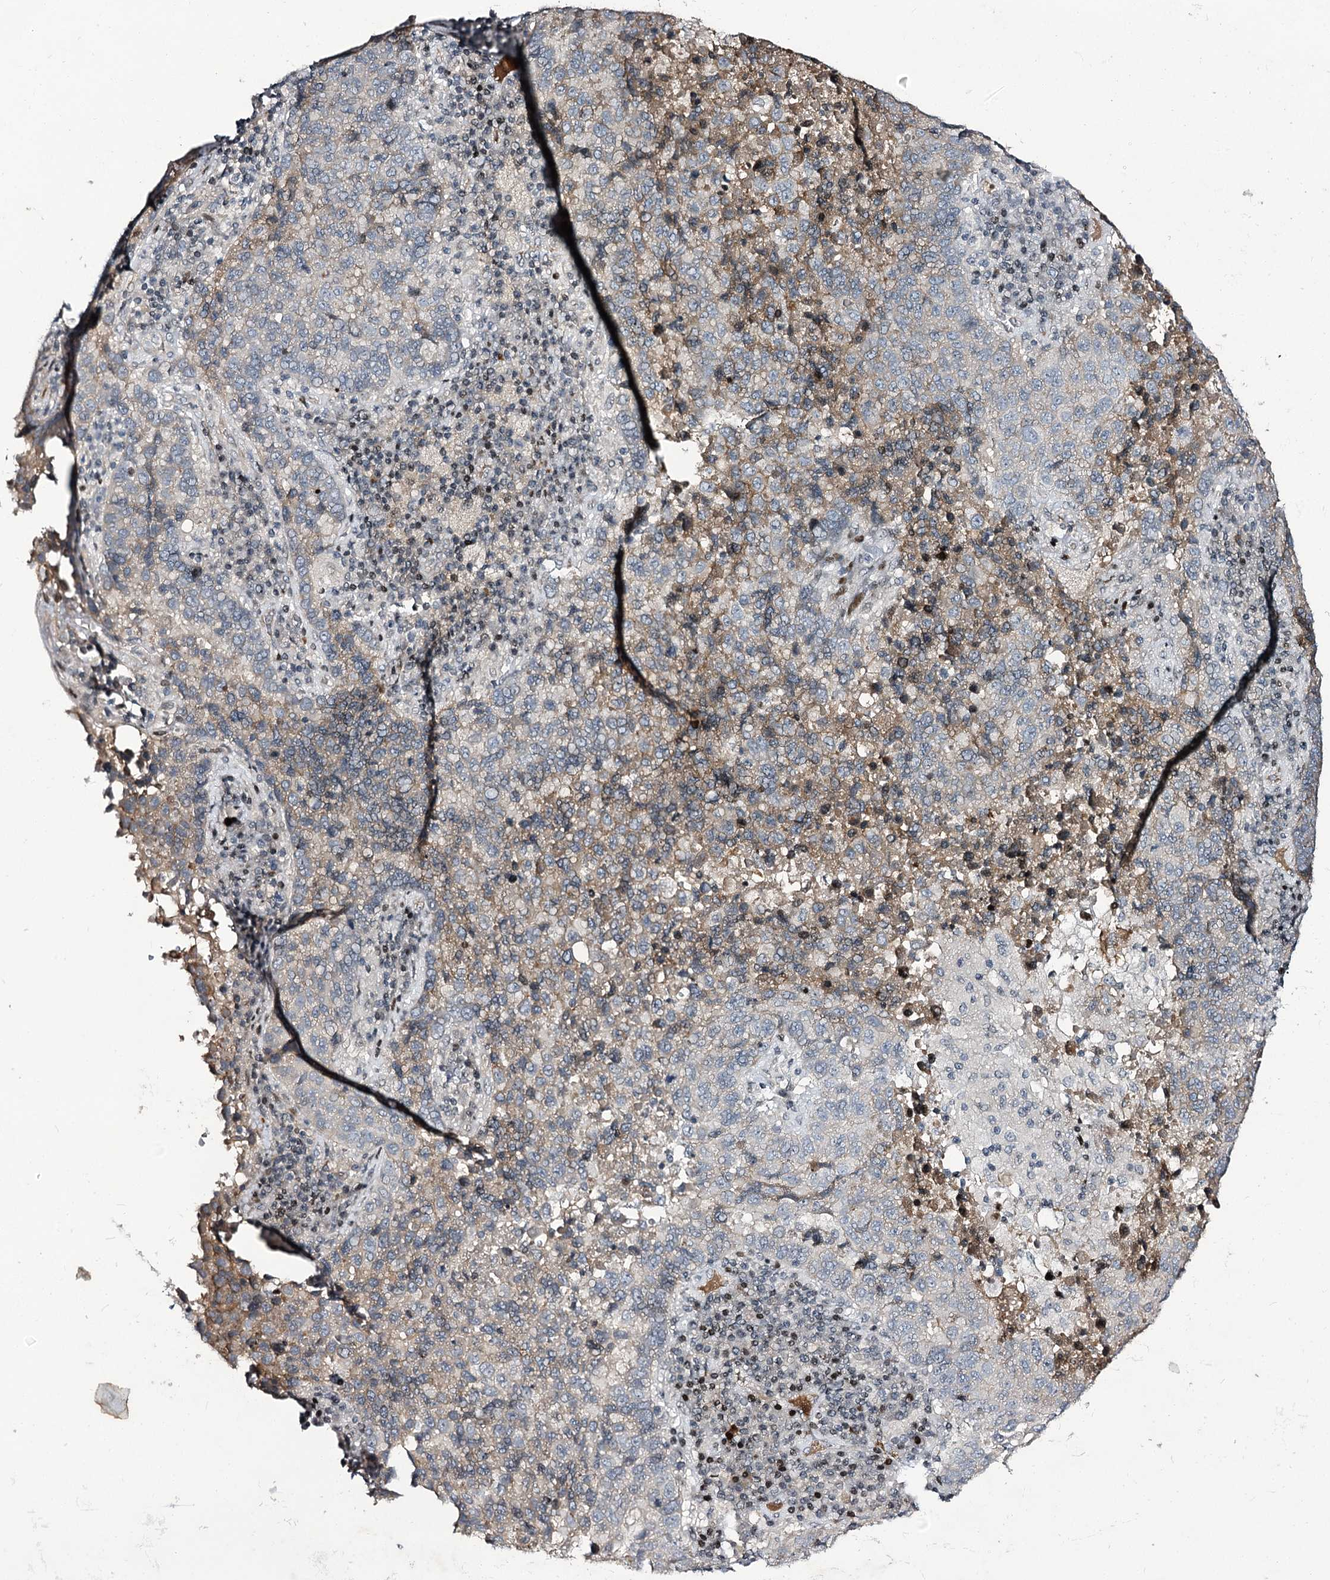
{"staining": {"intensity": "weak", "quantity": "25%-75%", "location": "cytoplasmic/membranous"}, "tissue": "lung cancer", "cell_type": "Tumor cells", "image_type": "cancer", "snomed": [{"axis": "morphology", "description": "Squamous cell carcinoma, NOS"}, {"axis": "topography", "description": "Lung"}], "caption": "The image shows staining of squamous cell carcinoma (lung), revealing weak cytoplasmic/membranous protein positivity (brown color) within tumor cells.", "gene": "ITFG2", "patient": {"sex": "male", "age": 73}}